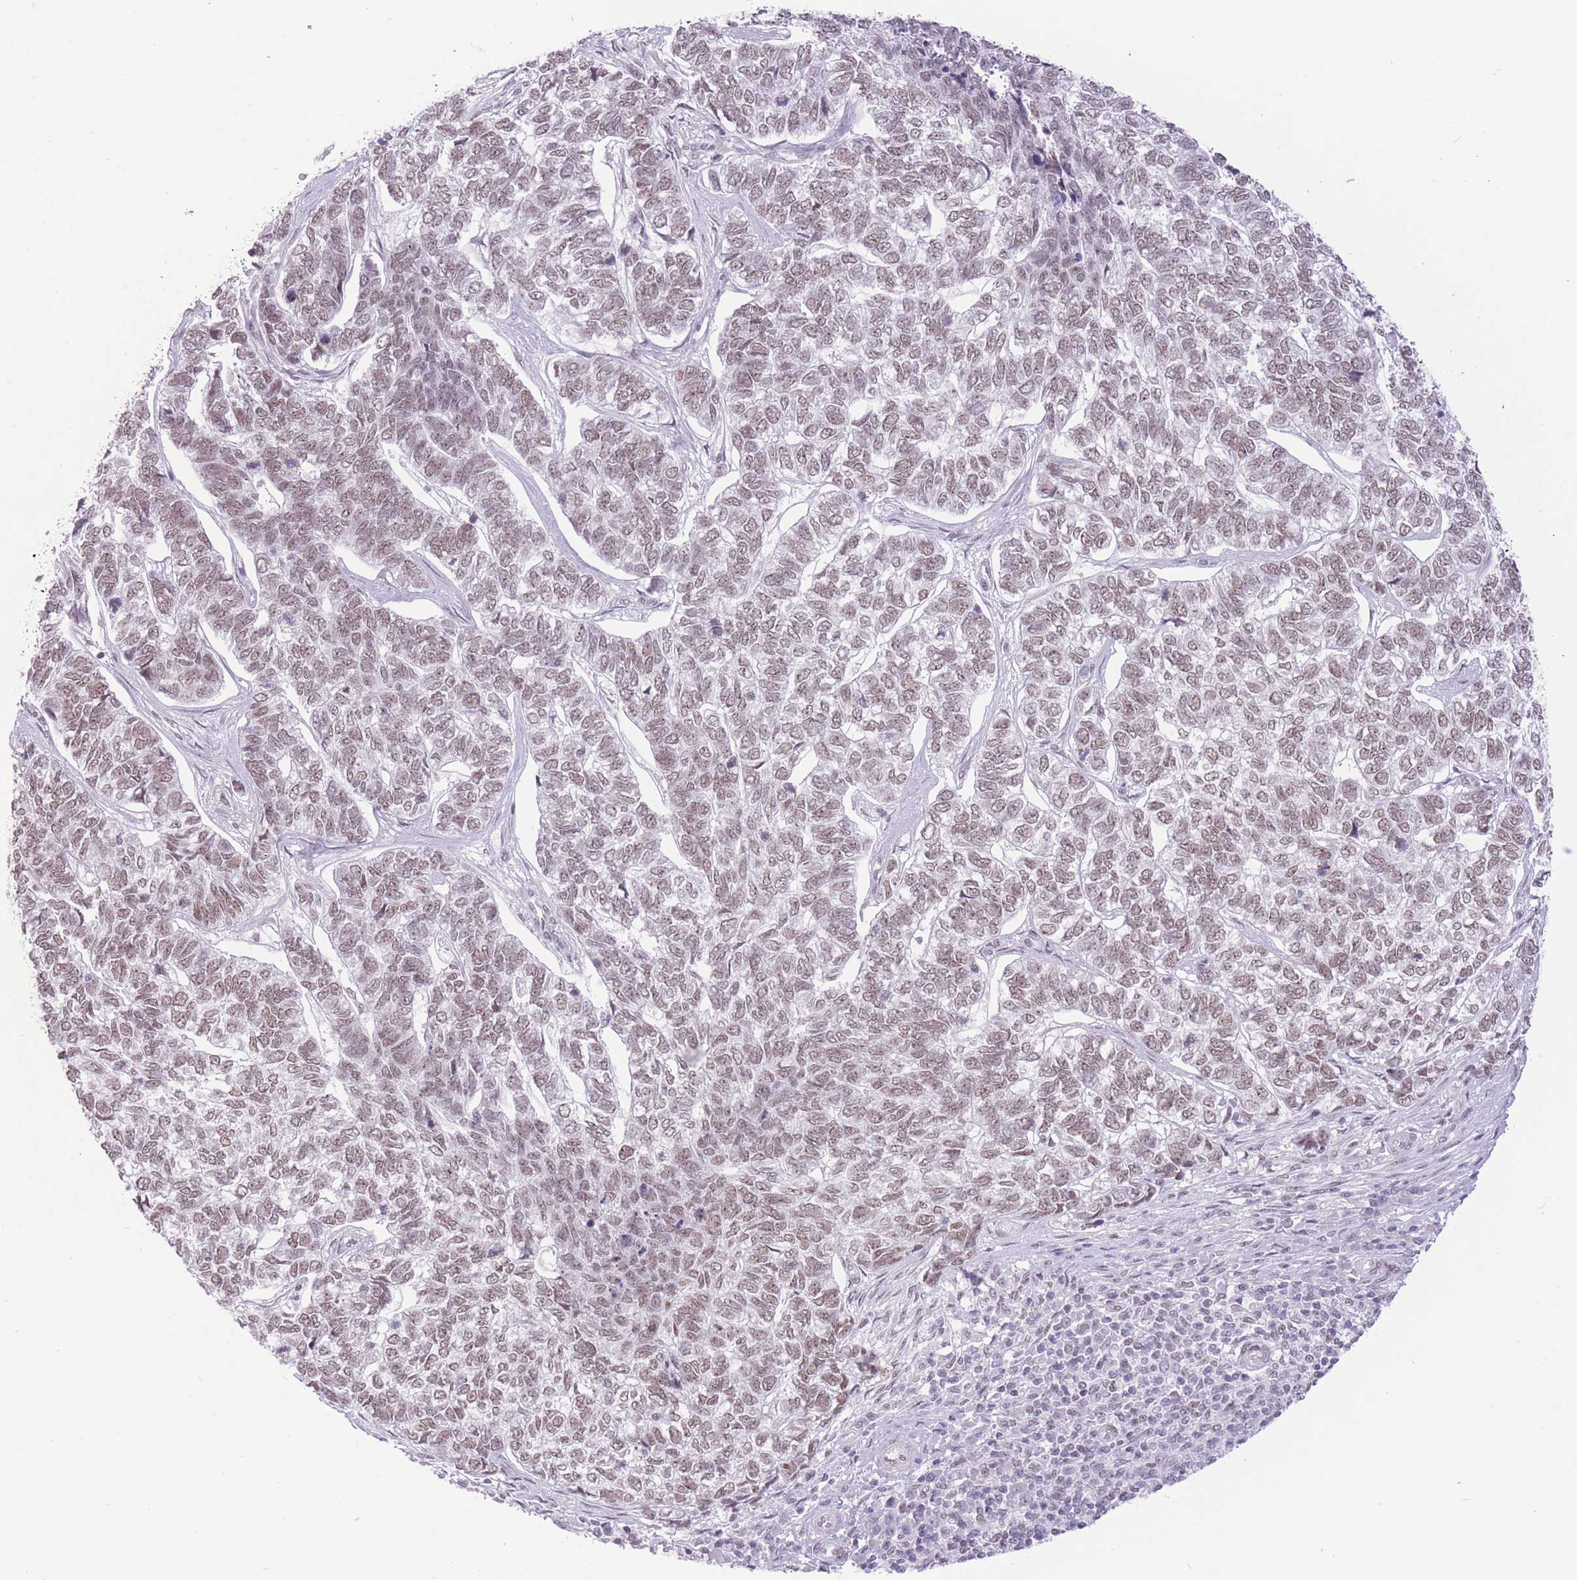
{"staining": {"intensity": "moderate", "quantity": "25%-75%", "location": "nuclear"}, "tissue": "skin cancer", "cell_type": "Tumor cells", "image_type": "cancer", "snomed": [{"axis": "morphology", "description": "Basal cell carcinoma"}, {"axis": "topography", "description": "Skin"}], "caption": "Human basal cell carcinoma (skin) stained with a brown dye displays moderate nuclear positive staining in approximately 25%-75% of tumor cells.", "gene": "ZBED5", "patient": {"sex": "female", "age": 65}}